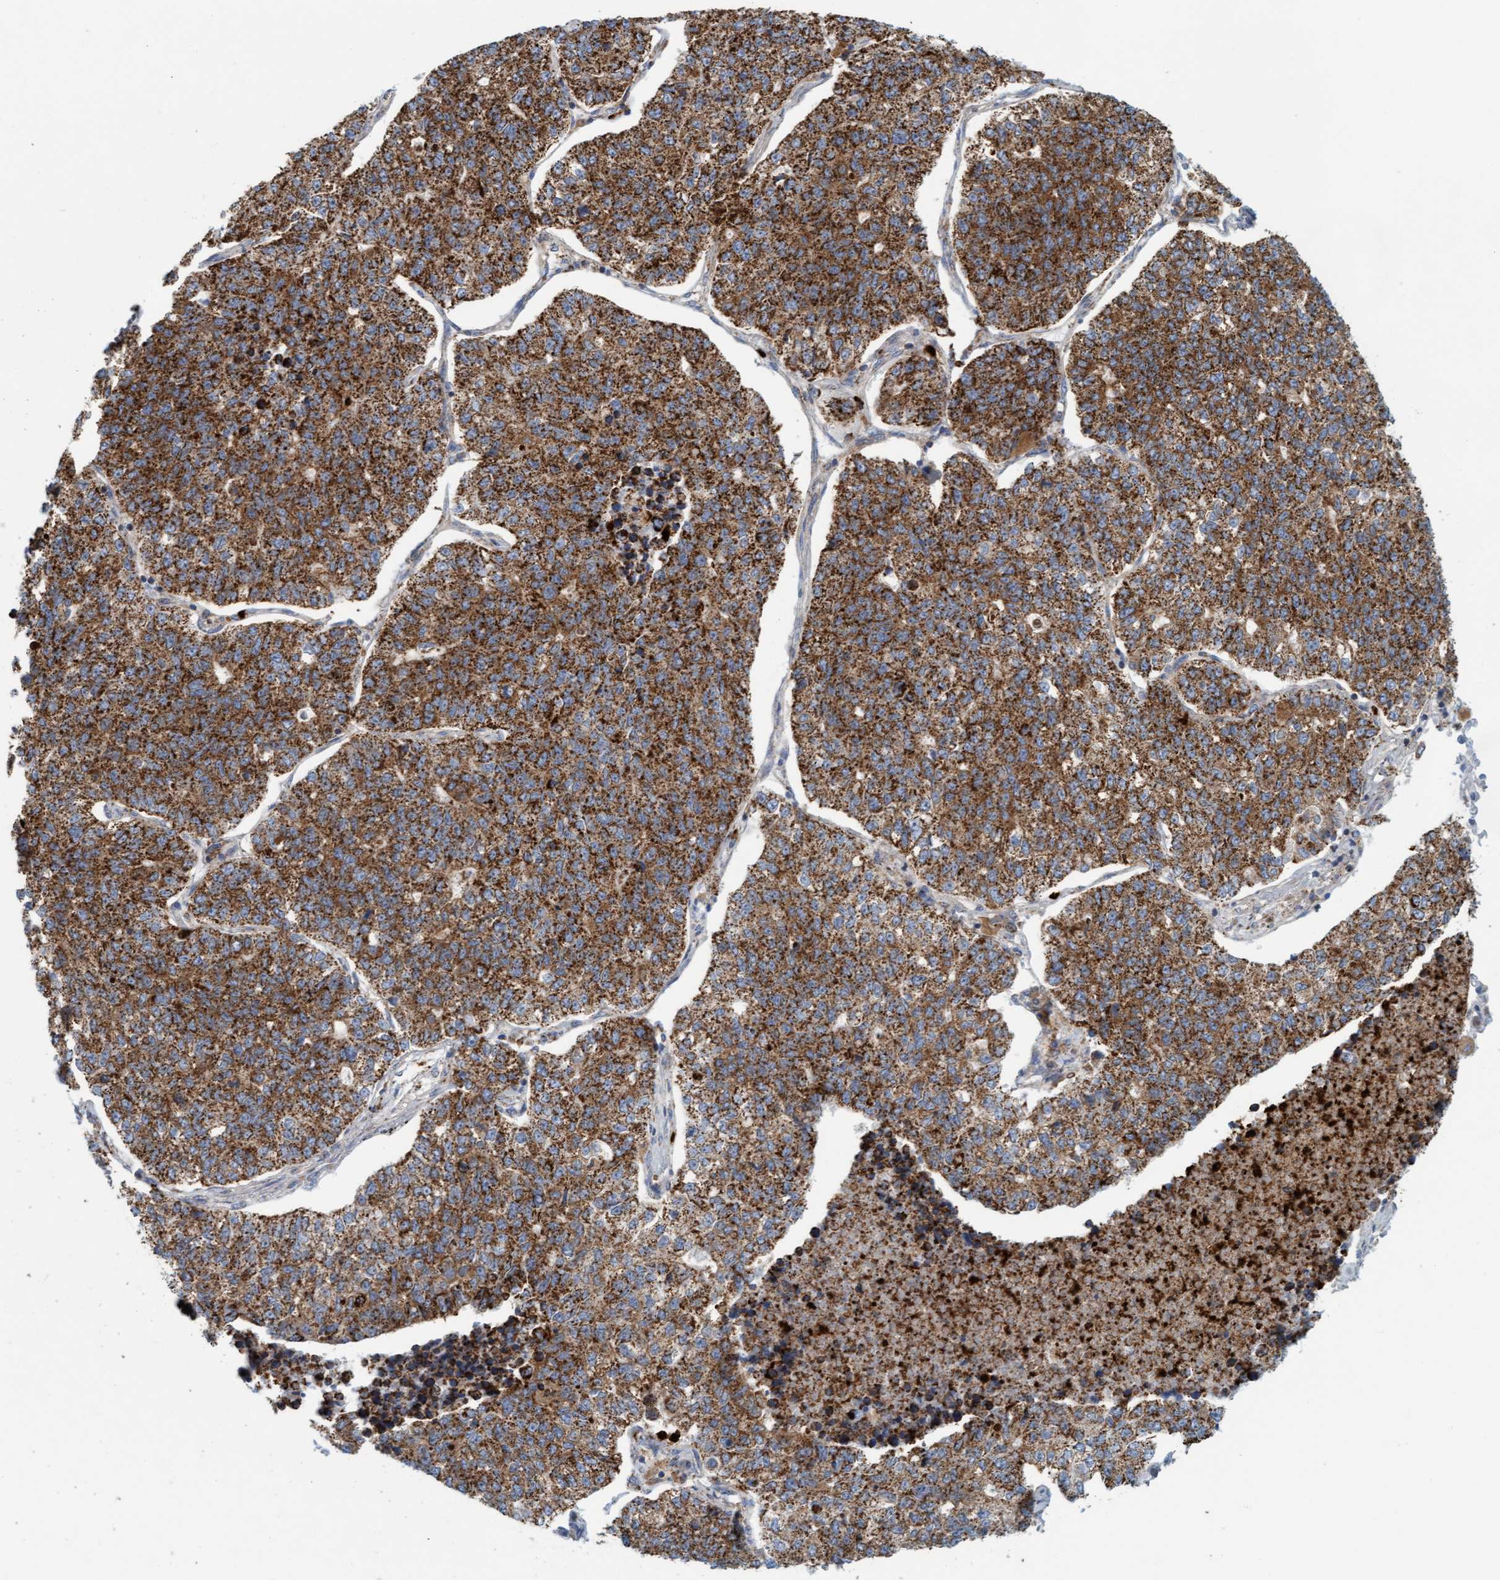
{"staining": {"intensity": "strong", "quantity": ">75%", "location": "cytoplasmic/membranous"}, "tissue": "lung cancer", "cell_type": "Tumor cells", "image_type": "cancer", "snomed": [{"axis": "morphology", "description": "Adenocarcinoma, NOS"}, {"axis": "topography", "description": "Lung"}], "caption": "Human lung adenocarcinoma stained with a protein marker exhibits strong staining in tumor cells.", "gene": "B9D1", "patient": {"sex": "male", "age": 49}}